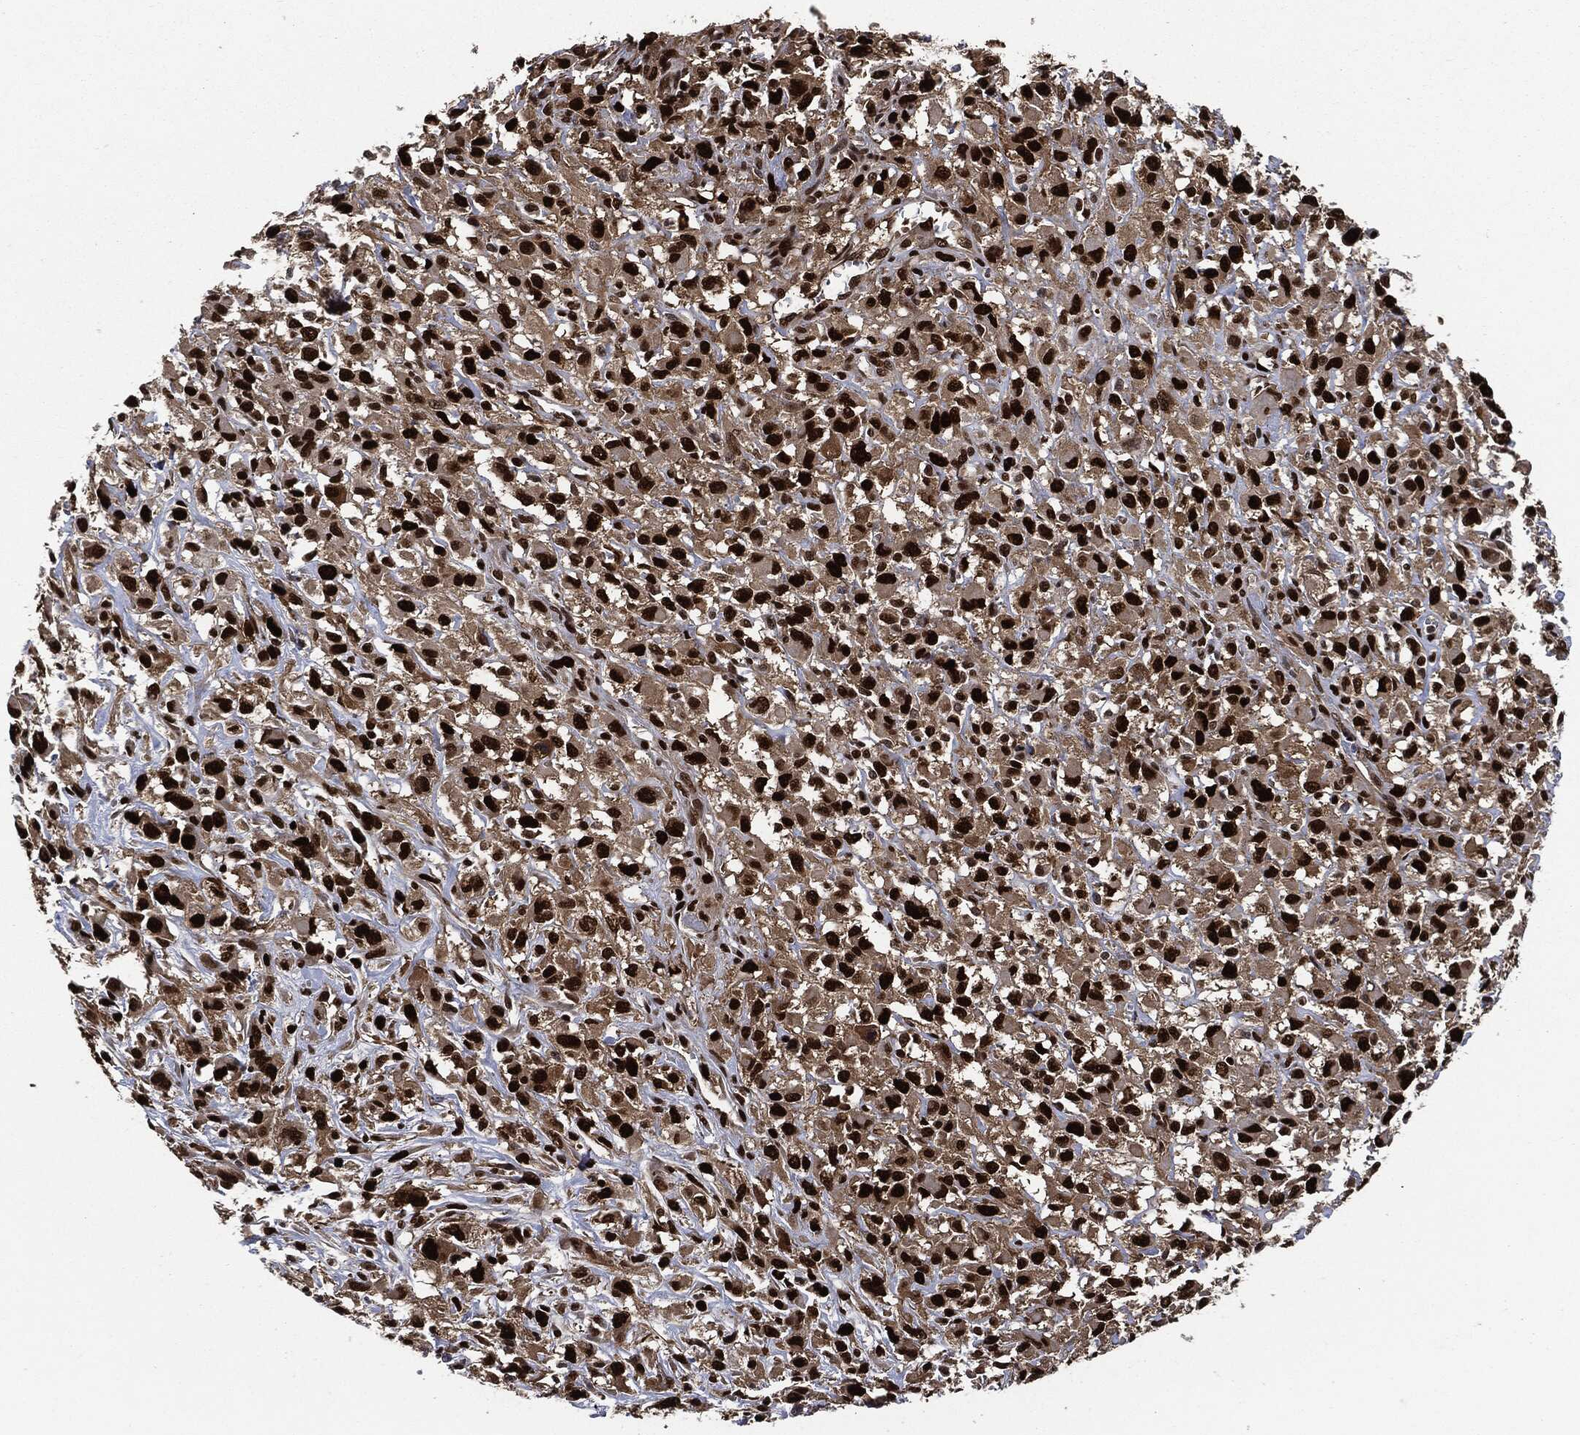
{"staining": {"intensity": "strong", "quantity": ">75%", "location": "nuclear"}, "tissue": "head and neck cancer", "cell_type": "Tumor cells", "image_type": "cancer", "snomed": [{"axis": "morphology", "description": "Squamous cell carcinoma, NOS"}, {"axis": "morphology", "description": "Squamous cell carcinoma, metastatic, NOS"}, {"axis": "topography", "description": "Oral tissue"}, {"axis": "topography", "description": "Head-Neck"}], "caption": "This is a micrograph of immunohistochemistry (IHC) staining of head and neck cancer, which shows strong positivity in the nuclear of tumor cells.", "gene": "PCNA", "patient": {"sex": "female", "age": 85}}